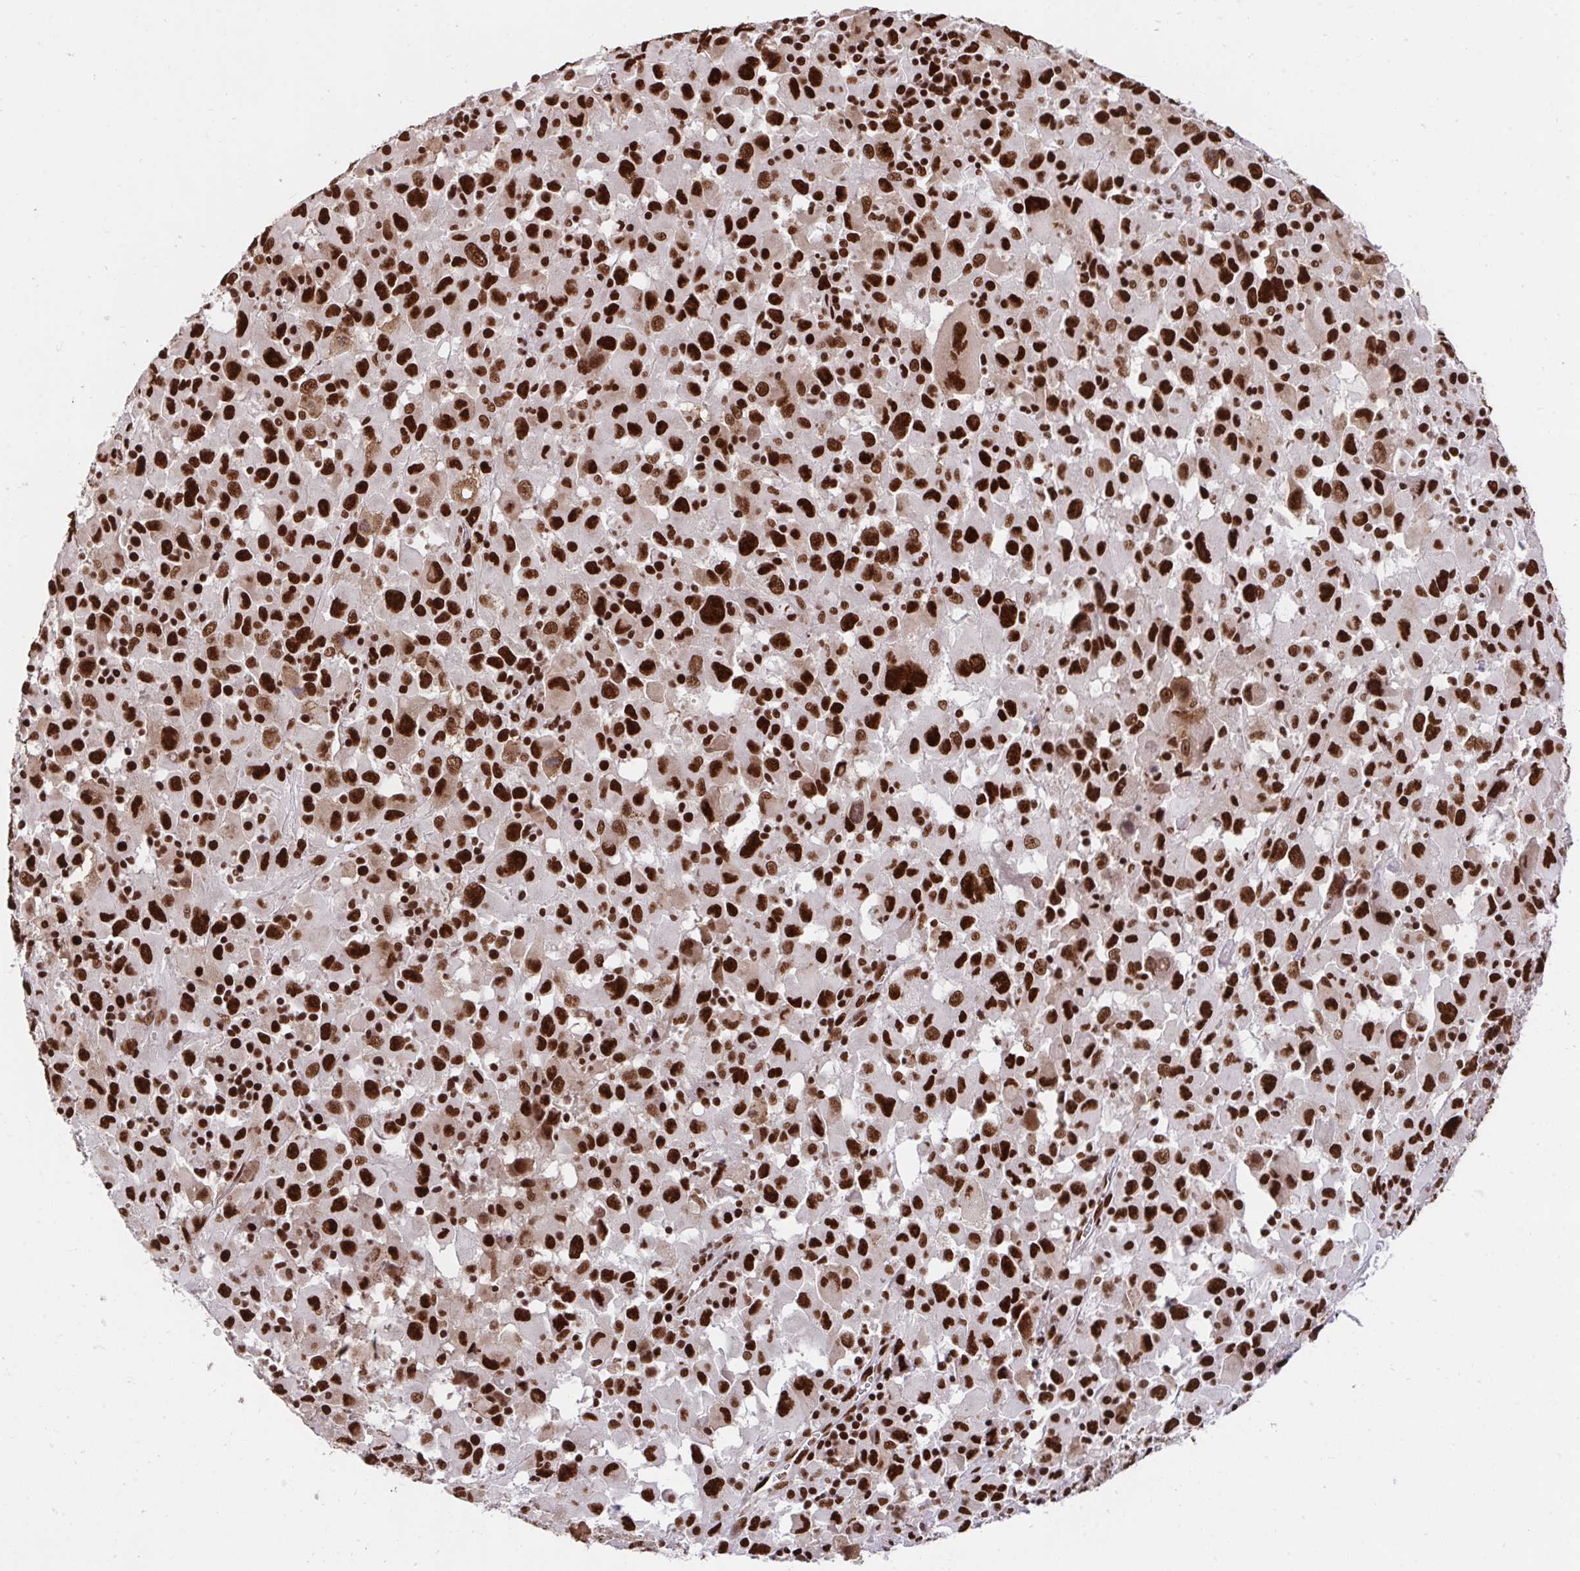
{"staining": {"intensity": "strong", "quantity": ">75%", "location": "nuclear"}, "tissue": "melanoma", "cell_type": "Tumor cells", "image_type": "cancer", "snomed": [{"axis": "morphology", "description": "Malignant melanoma, Metastatic site"}, {"axis": "topography", "description": "Soft tissue"}], "caption": "The immunohistochemical stain highlights strong nuclear positivity in tumor cells of melanoma tissue. (DAB (3,3'-diaminobenzidine) IHC, brown staining for protein, blue staining for nuclei).", "gene": "HNRNPL", "patient": {"sex": "male", "age": 50}}